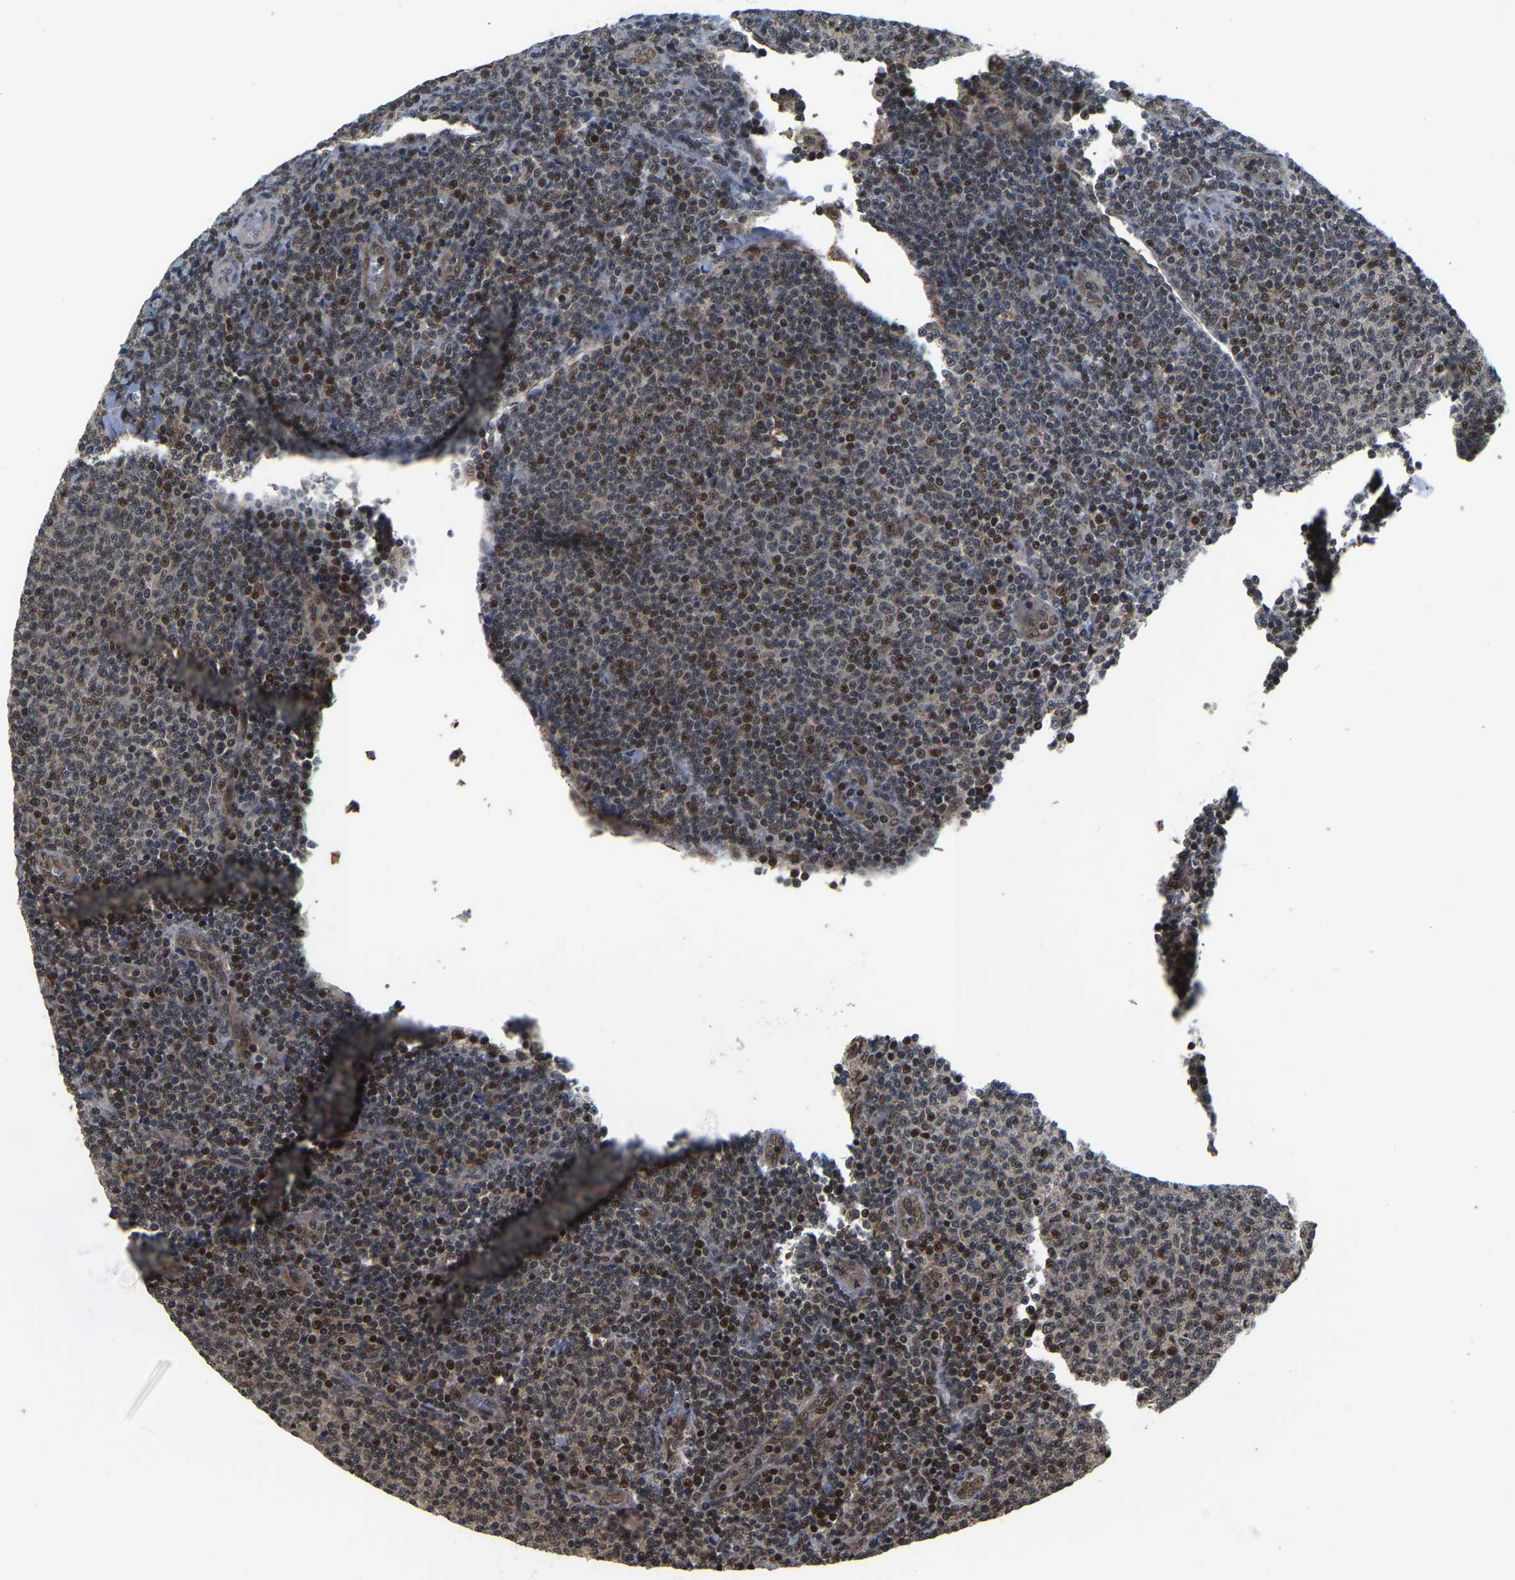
{"staining": {"intensity": "moderate", "quantity": "25%-75%", "location": "nuclear"}, "tissue": "lymphoma", "cell_type": "Tumor cells", "image_type": "cancer", "snomed": [{"axis": "morphology", "description": "Malignant lymphoma, non-Hodgkin's type, Low grade"}, {"axis": "topography", "description": "Lymph node"}], "caption": "Brown immunohistochemical staining in human low-grade malignant lymphoma, non-Hodgkin's type demonstrates moderate nuclear positivity in about 25%-75% of tumor cells.", "gene": "CIAO1", "patient": {"sex": "male", "age": 66}}